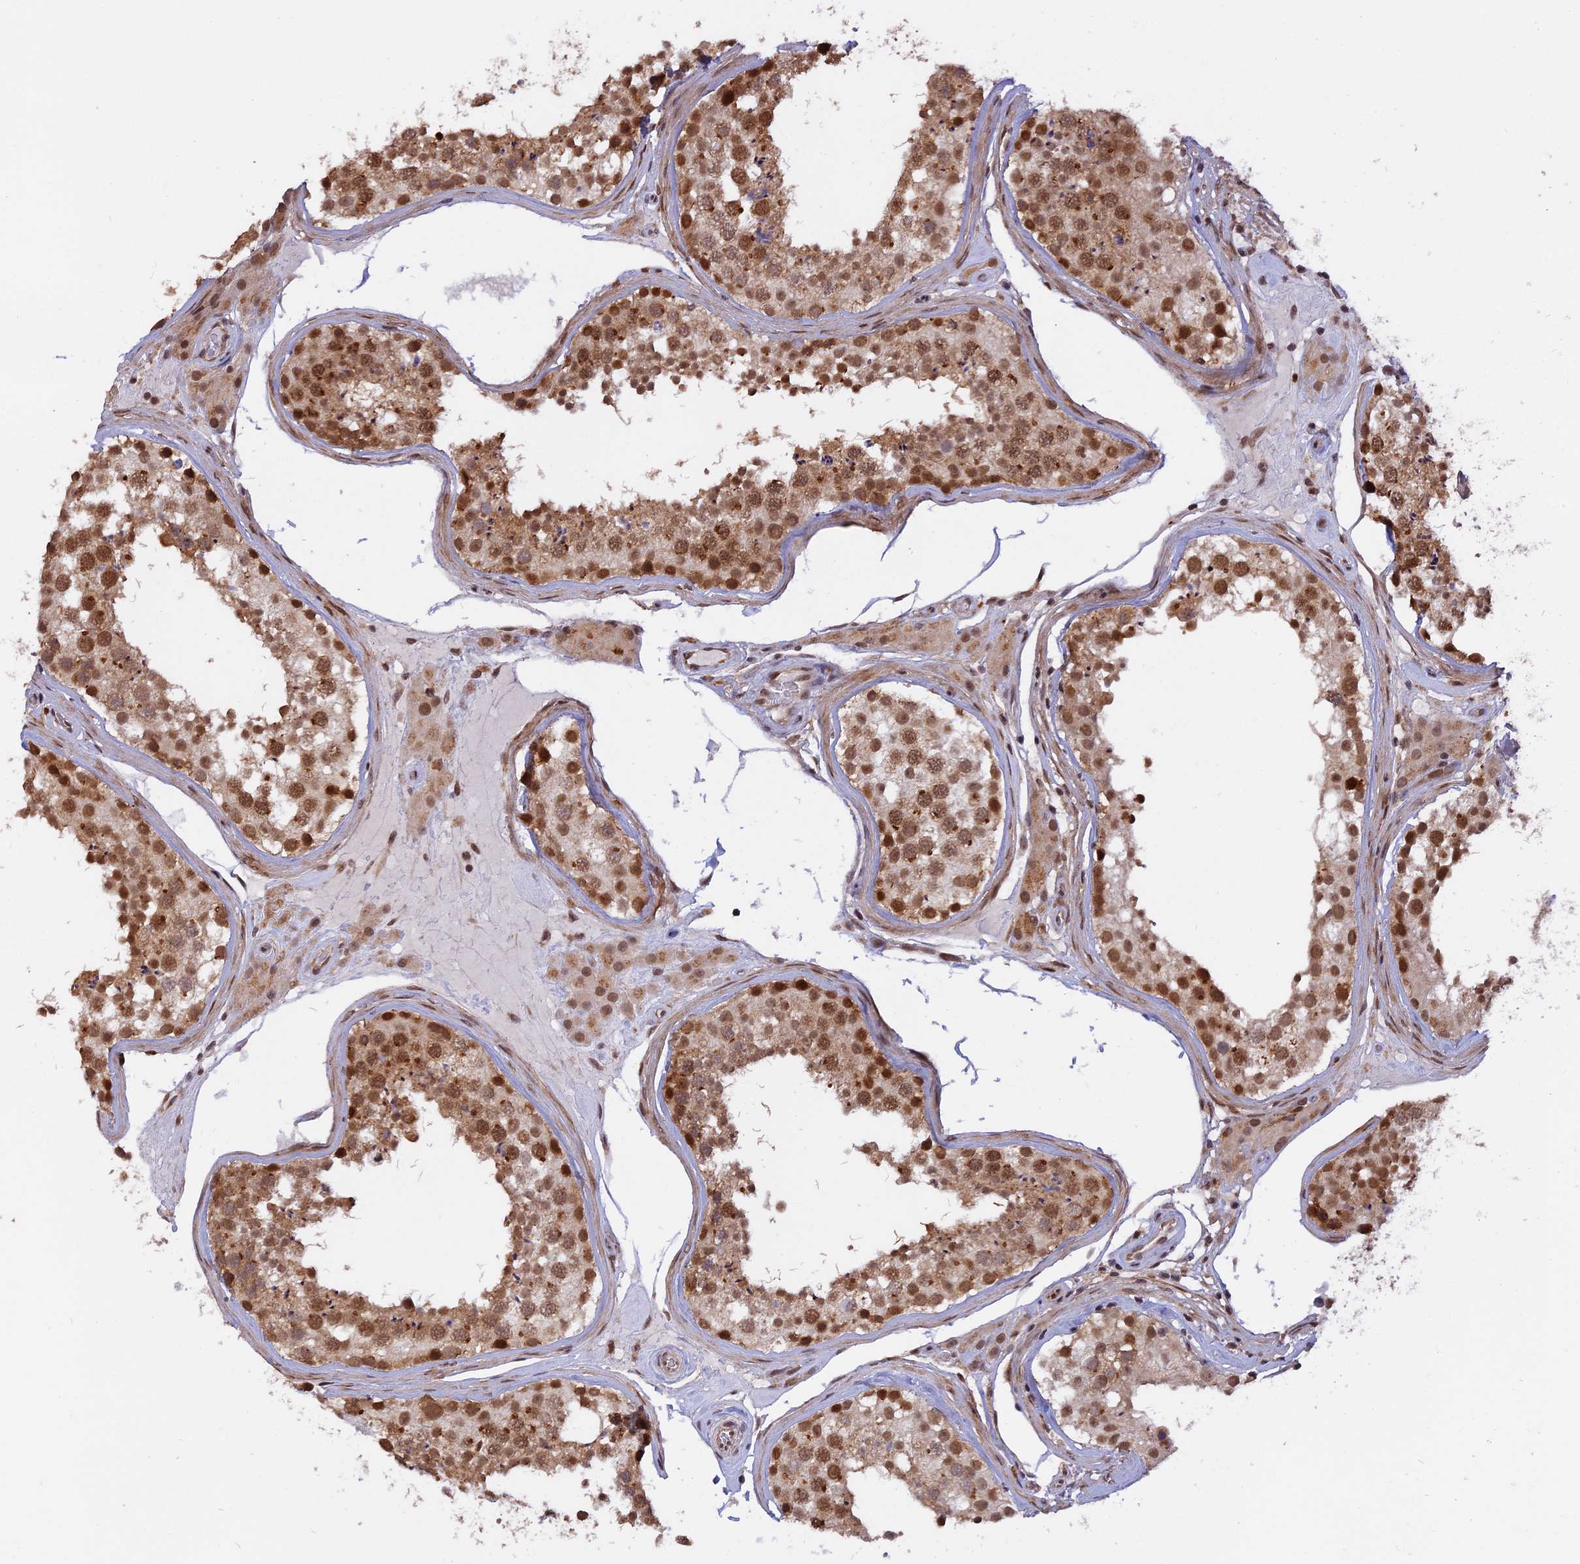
{"staining": {"intensity": "moderate", "quantity": ">75%", "location": "cytoplasmic/membranous,nuclear"}, "tissue": "testis", "cell_type": "Cells in seminiferous ducts", "image_type": "normal", "snomed": [{"axis": "morphology", "description": "Normal tissue, NOS"}, {"axis": "topography", "description": "Testis"}], "caption": "Immunohistochemistry (DAB) staining of unremarkable human testis reveals moderate cytoplasmic/membranous,nuclear protein positivity in approximately >75% of cells in seminiferous ducts.", "gene": "POLR2C", "patient": {"sex": "male", "age": 46}}